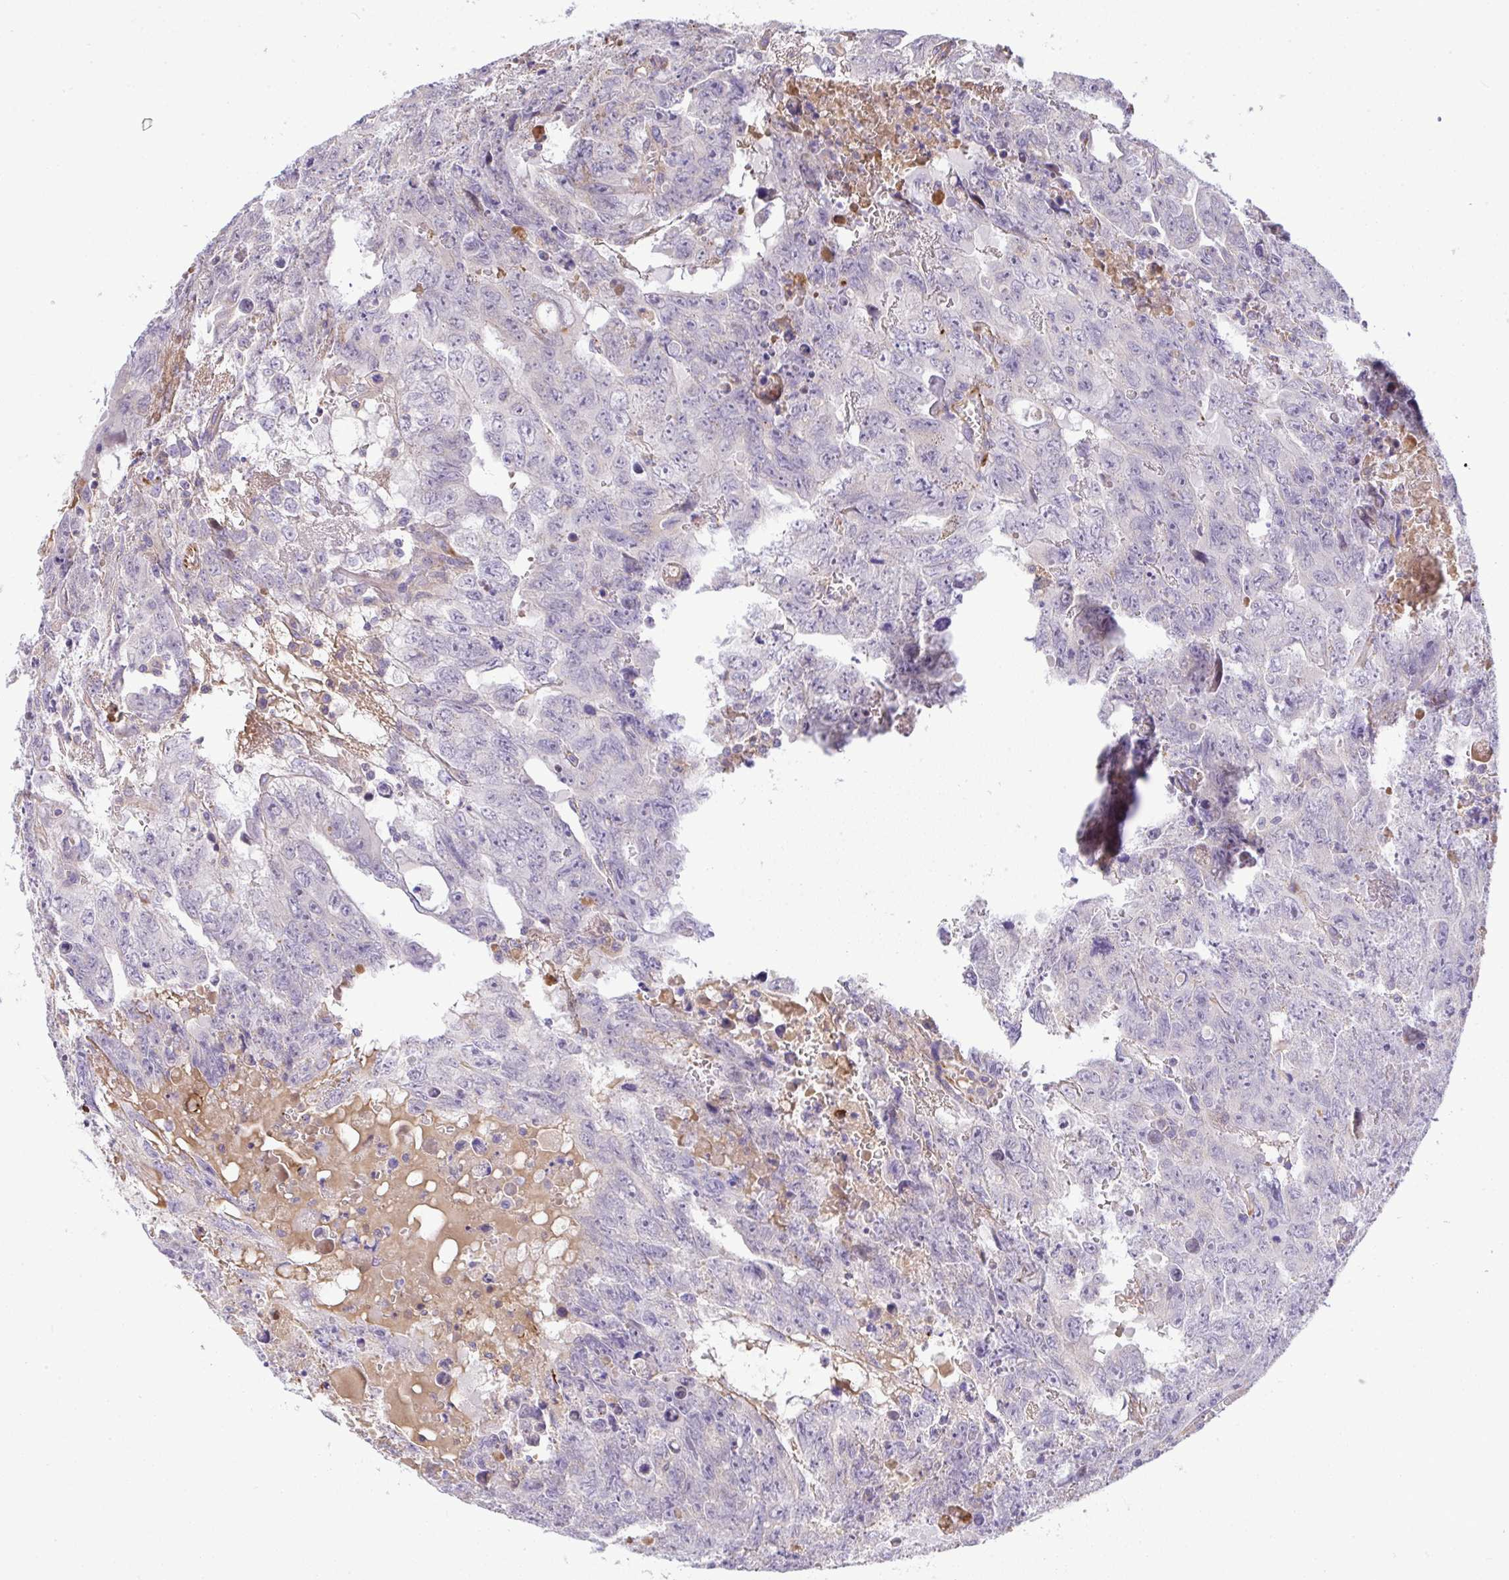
{"staining": {"intensity": "negative", "quantity": "none", "location": "none"}, "tissue": "testis cancer", "cell_type": "Tumor cells", "image_type": "cancer", "snomed": [{"axis": "morphology", "description": "Carcinoma, Embryonal, NOS"}, {"axis": "topography", "description": "Testis"}], "caption": "Tumor cells show no significant staining in testis cancer (embryonal carcinoma).", "gene": "GRID2", "patient": {"sex": "male", "age": 24}}